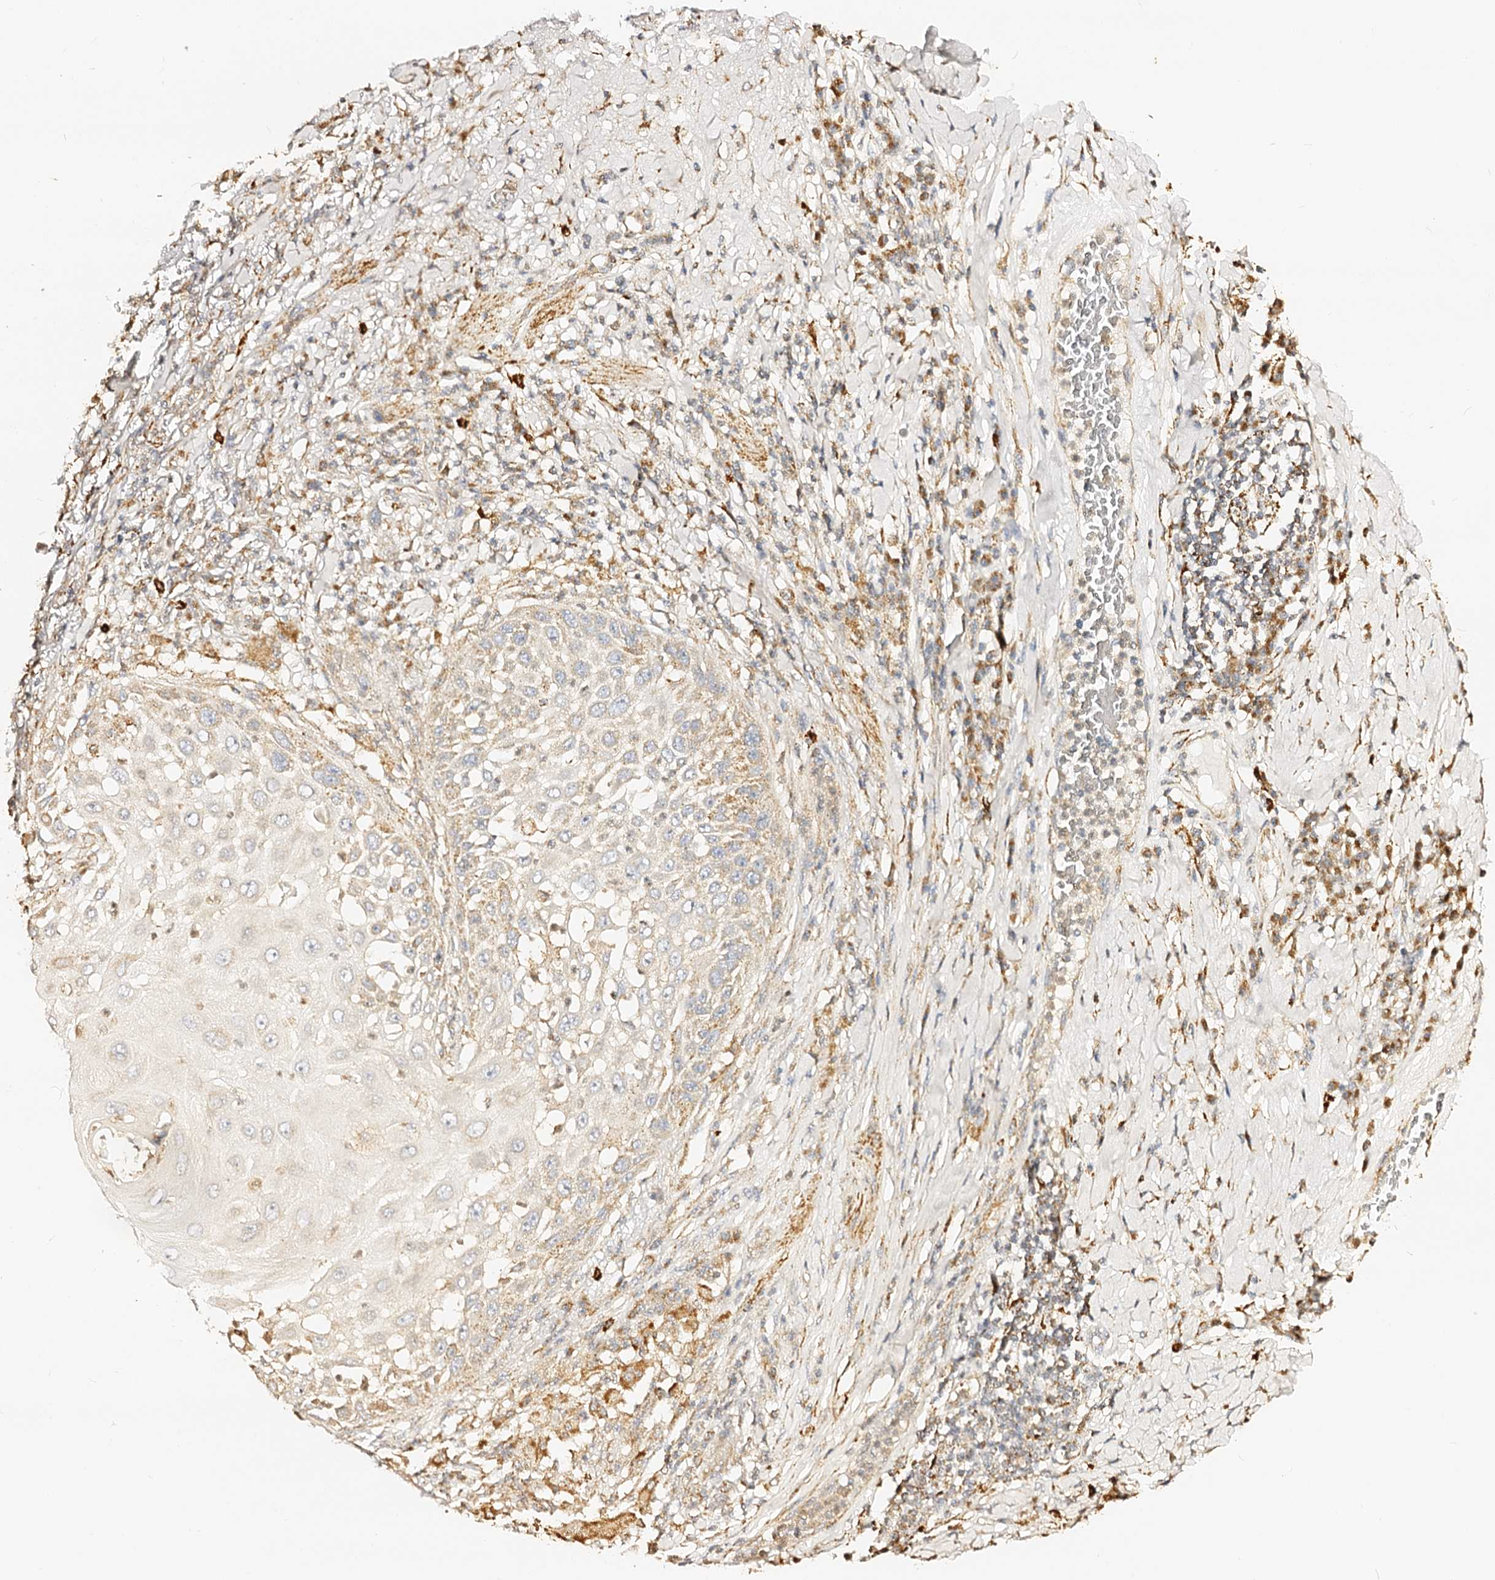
{"staining": {"intensity": "moderate", "quantity": "<25%", "location": "cytoplasmic/membranous"}, "tissue": "skin cancer", "cell_type": "Tumor cells", "image_type": "cancer", "snomed": [{"axis": "morphology", "description": "Squamous cell carcinoma, NOS"}, {"axis": "topography", "description": "Skin"}], "caption": "Tumor cells reveal low levels of moderate cytoplasmic/membranous staining in about <25% of cells in squamous cell carcinoma (skin).", "gene": "MAOB", "patient": {"sex": "female", "age": 44}}